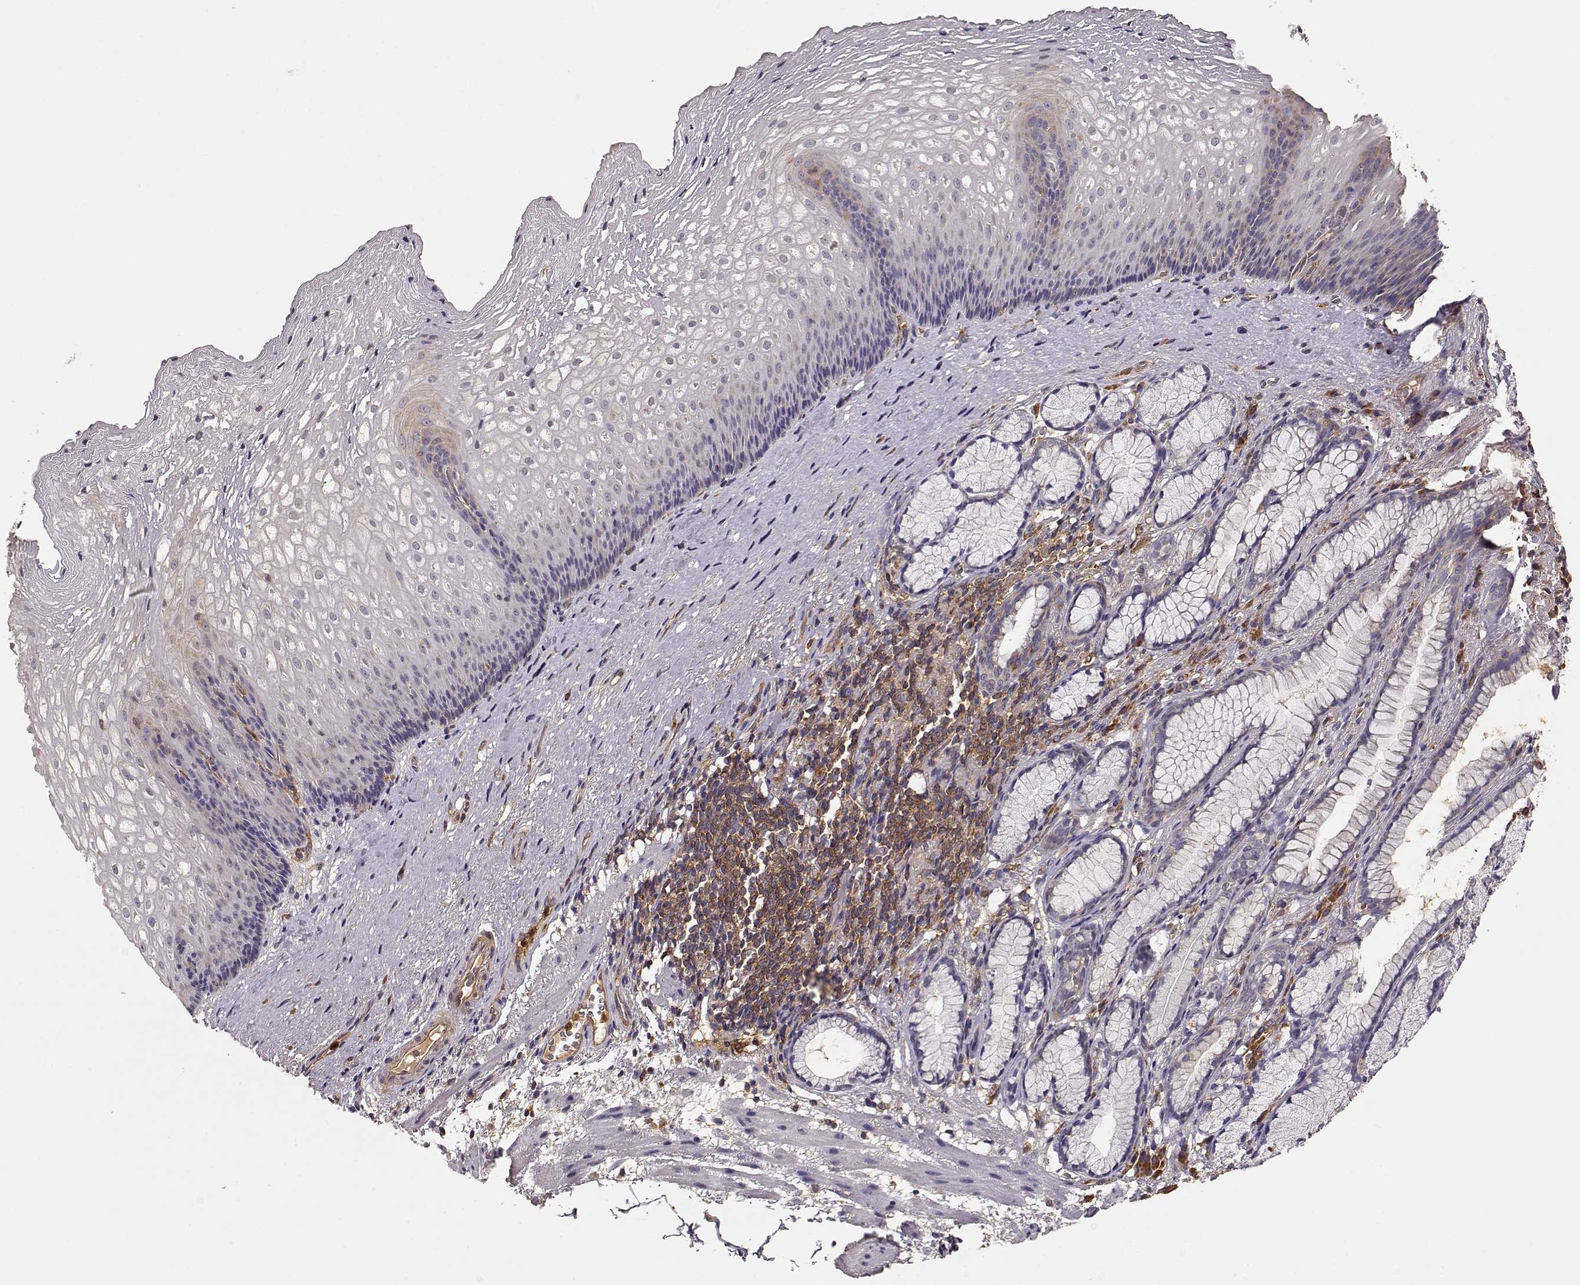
{"staining": {"intensity": "negative", "quantity": "none", "location": "none"}, "tissue": "esophagus", "cell_type": "Squamous epithelial cells", "image_type": "normal", "snomed": [{"axis": "morphology", "description": "Normal tissue, NOS"}, {"axis": "topography", "description": "Esophagus"}], "caption": "The immunohistochemistry (IHC) histopathology image has no significant expression in squamous epithelial cells of esophagus. Brightfield microscopy of immunohistochemistry (IHC) stained with DAB (brown) and hematoxylin (blue), captured at high magnification.", "gene": "ARHGEF2", "patient": {"sex": "male", "age": 76}}